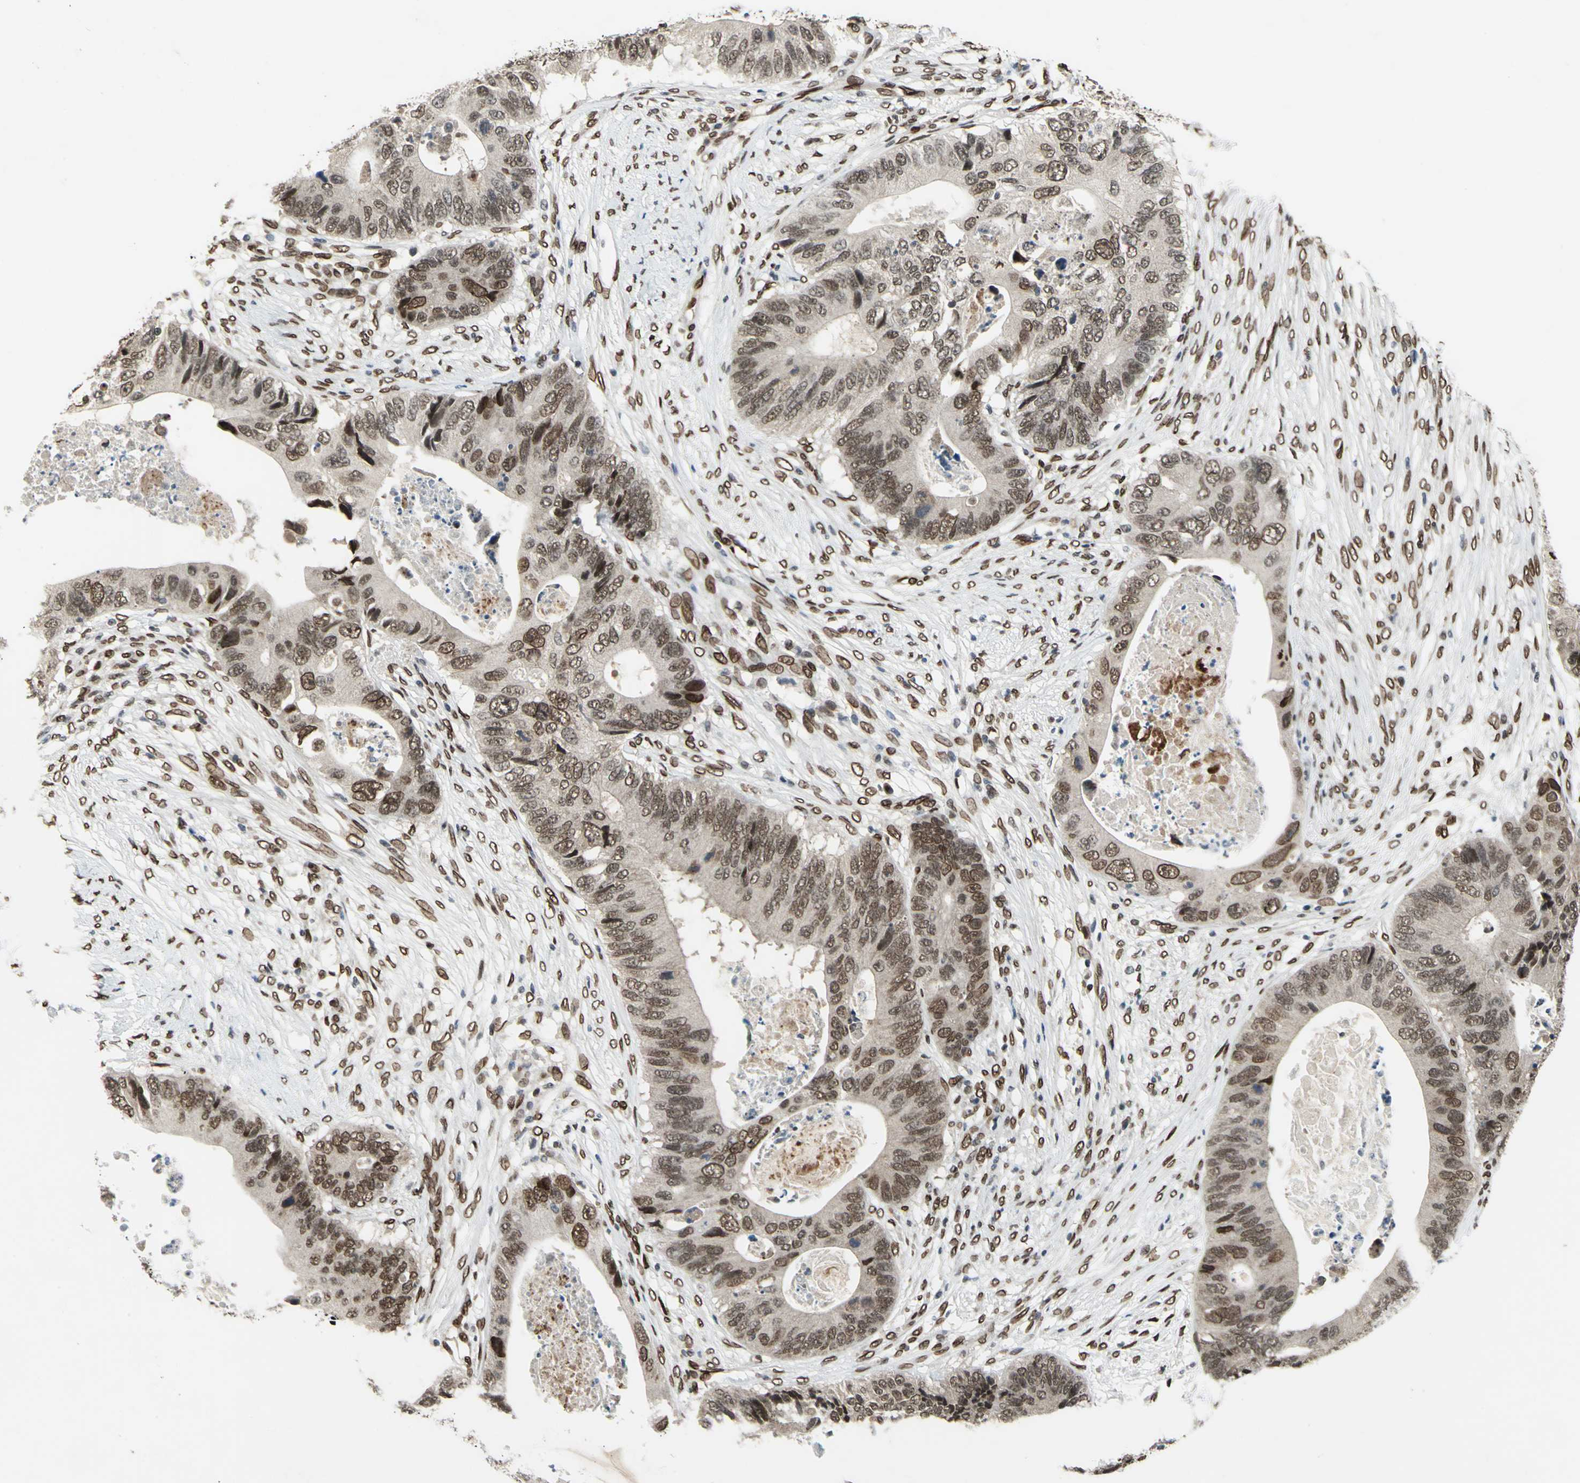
{"staining": {"intensity": "strong", "quantity": ">75%", "location": "cytoplasmic/membranous,nuclear"}, "tissue": "colorectal cancer", "cell_type": "Tumor cells", "image_type": "cancer", "snomed": [{"axis": "morphology", "description": "Adenocarcinoma, NOS"}, {"axis": "topography", "description": "Colon"}], "caption": "Strong cytoplasmic/membranous and nuclear protein positivity is seen in approximately >75% of tumor cells in adenocarcinoma (colorectal). The protein is shown in brown color, while the nuclei are stained blue.", "gene": "ISY1", "patient": {"sex": "male", "age": 71}}